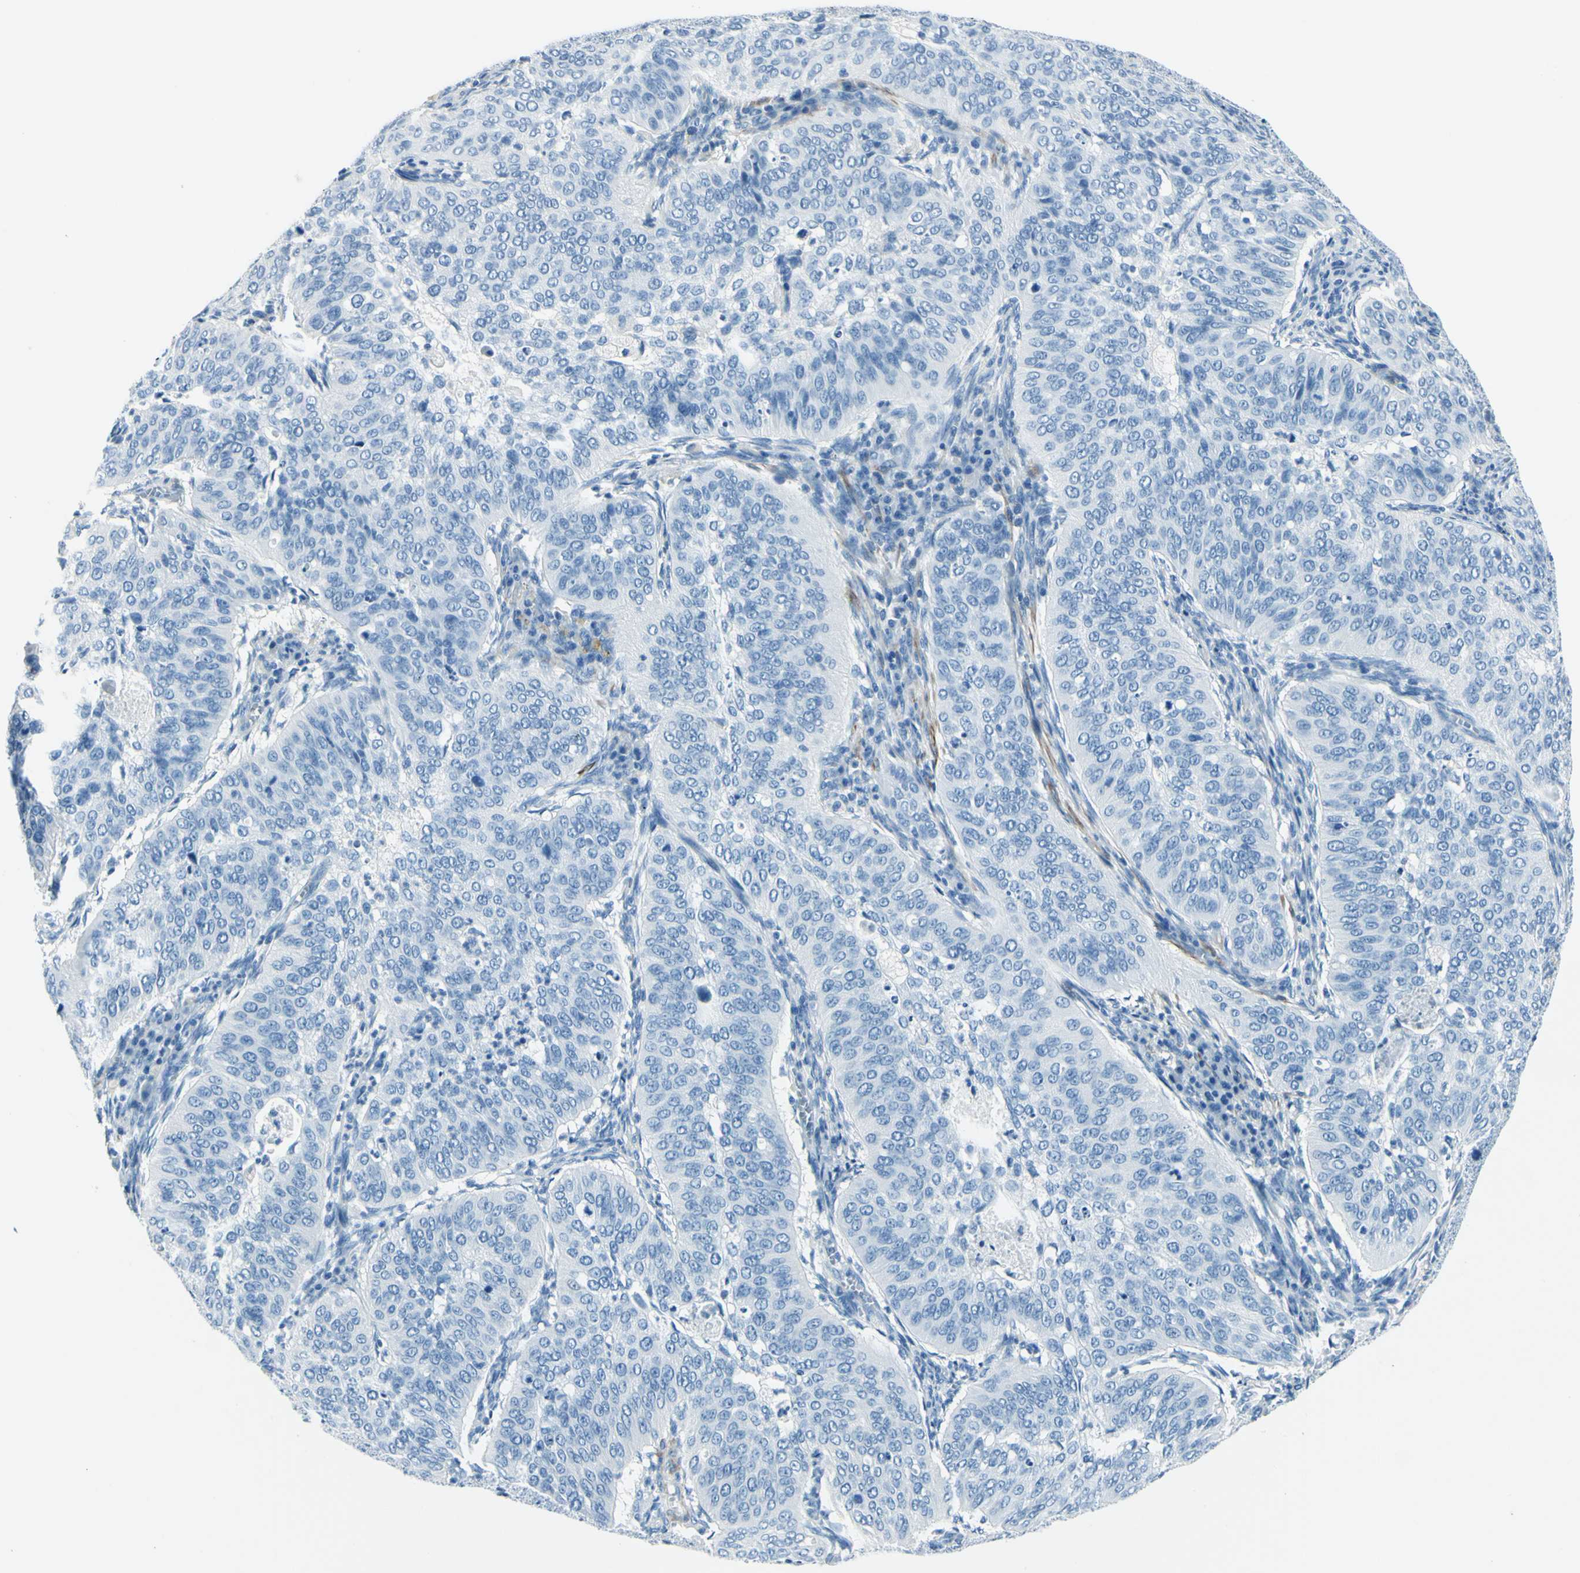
{"staining": {"intensity": "negative", "quantity": "none", "location": "none"}, "tissue": "cervical cancer", "cell_type": "Tumor cells", "image_type": "cancer", "snomed": [{"axis": "morphology", "description": "Normal tissue, NOS"}, {"axis": "morphology", "description": "Squamous cell carcinoma, NOS"}, {"axis": "topography", "description": "Cervix"}], "caption": "Squamous cell carcinoma (cervical) was stained to show a protein in brown. There is no significant staining in tumor cells.", "gene": "CDH15", "patient": {"sex": "female", "age": 39}}